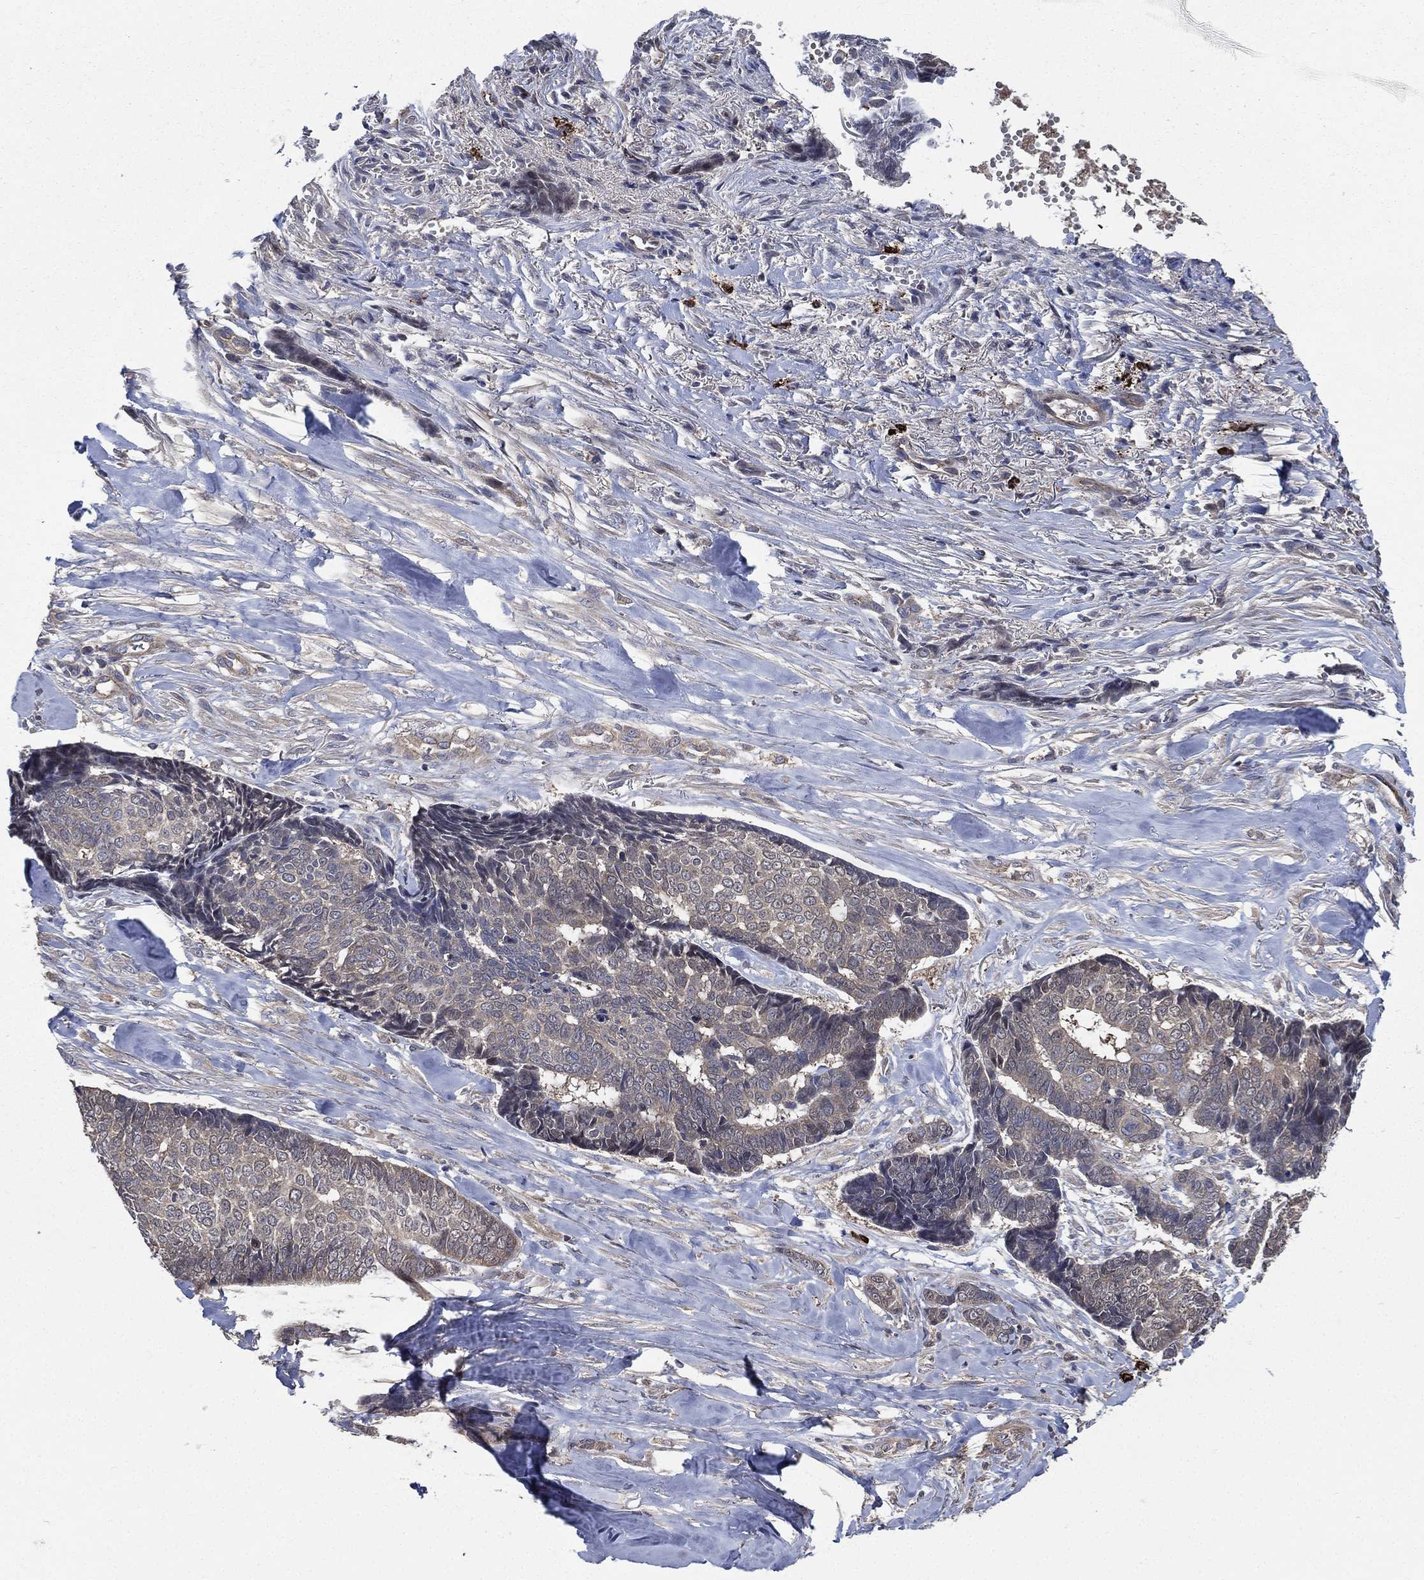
{"staining": {"intensity": "negative", "quantity": "none", "location": "none"}, "tissue": "skin cancer", "cell_type": "Tumor cells", "image_type": "cancer", "snomed": [{"axis": "morphology", "description": "Basal cell carcinoma"}, {"axis": "topography", "description": "Skin"}], "caption": "The immunohistochemistry photomicrograph has no significant positivity in tumor cells of skin cancer tissue.", "gene": "SMPD3", "patient": {"sex": "male", "age": 86}}